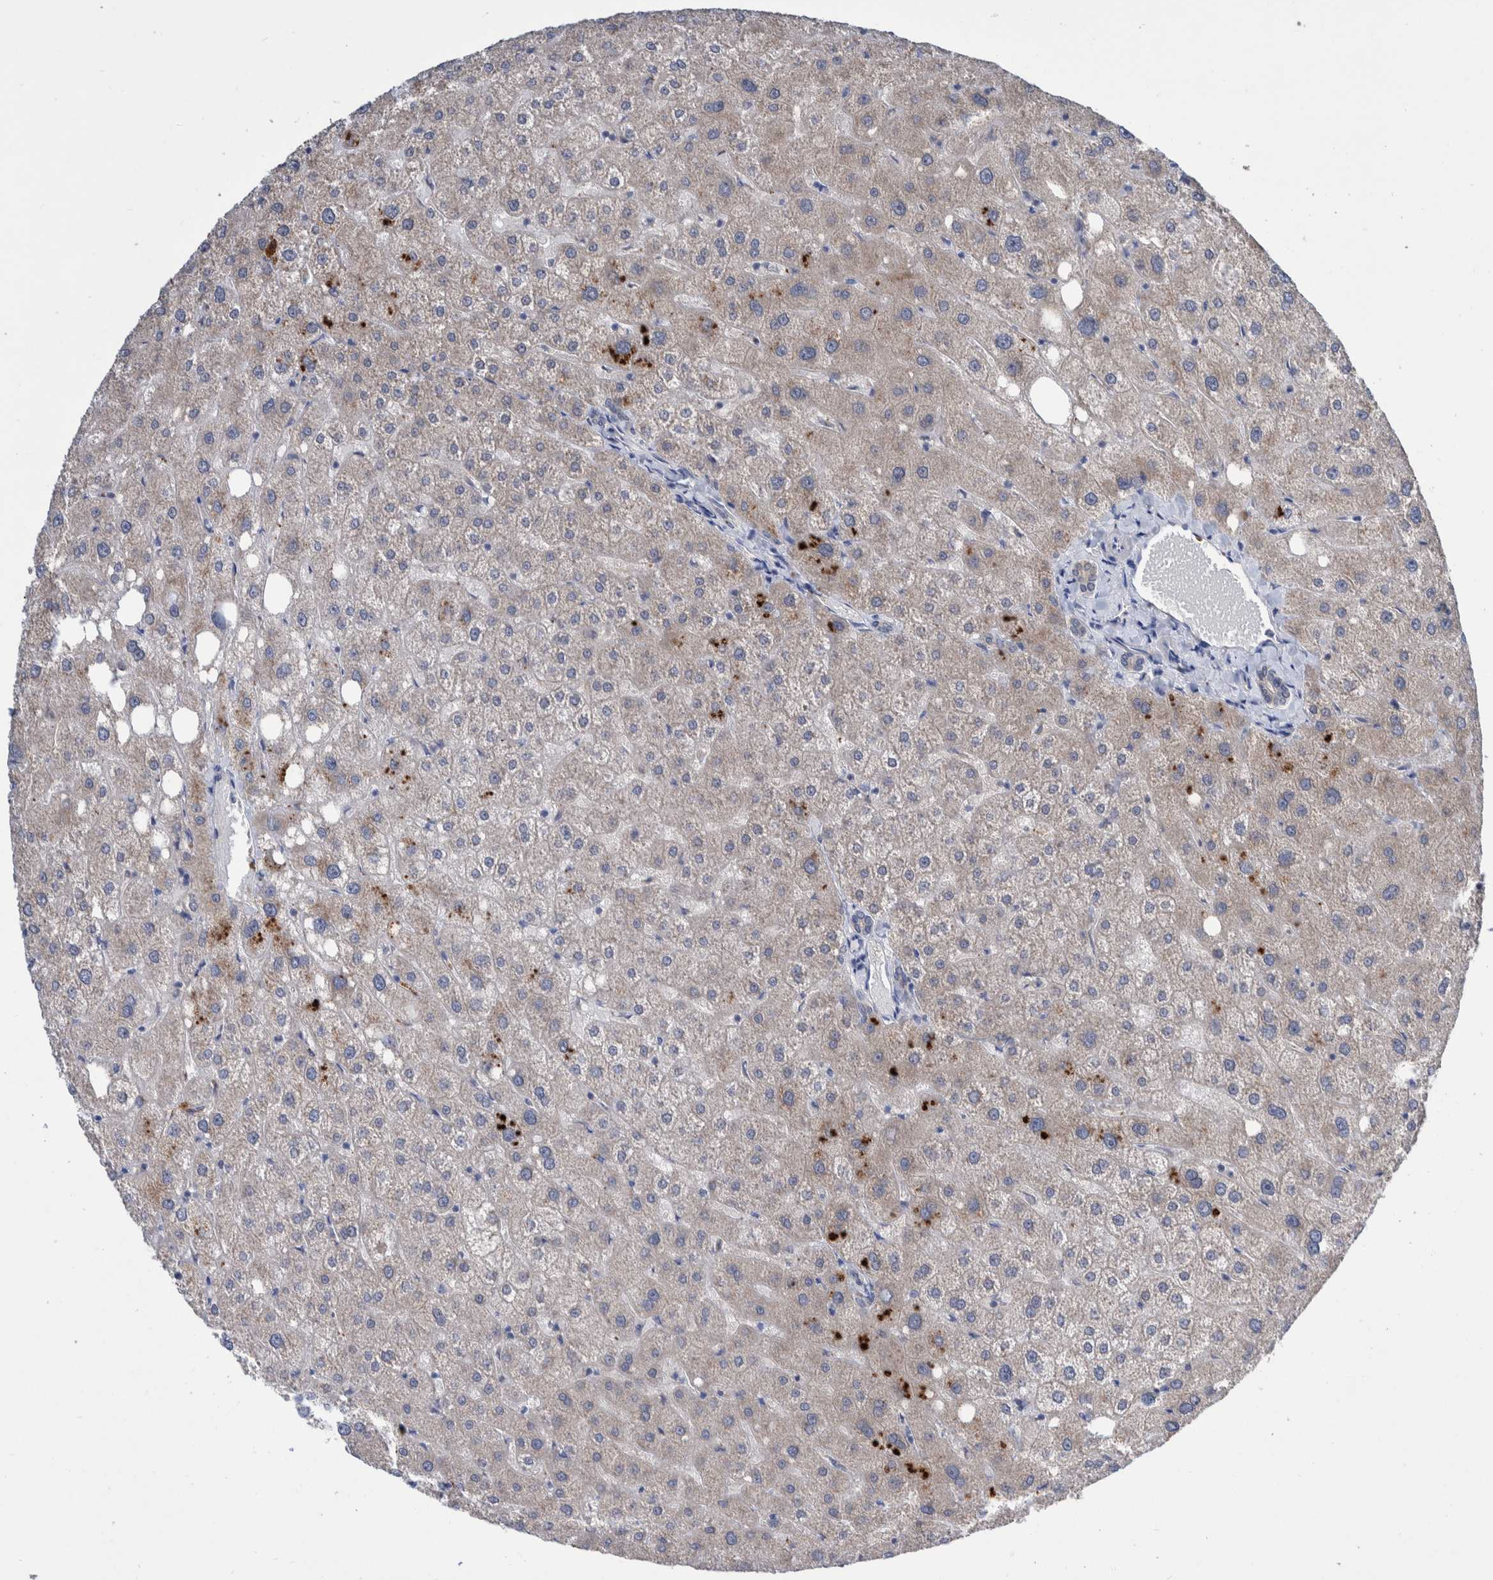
{"staining": {"intensity": "negative", "quantity": "none", "location": "none"}, "tissue": "liver", "cell_type": "Cholangiocytes", "image_type": "normal", "snomed": [{"axis": "morphology", "description": "Normal tissue, NOS"}, {"axis": "topography", "description": "Liver"}], "caption": "Immunohistochemical staining of unremarkable human liver reveals no significant positivity in cholangiocytes. The staining is performed using DAB brown chromogen with nuclei counter-stained in using hematoxylin.", "gene": "PLPBP", "patient": {"sex": "male", "age": 73}}